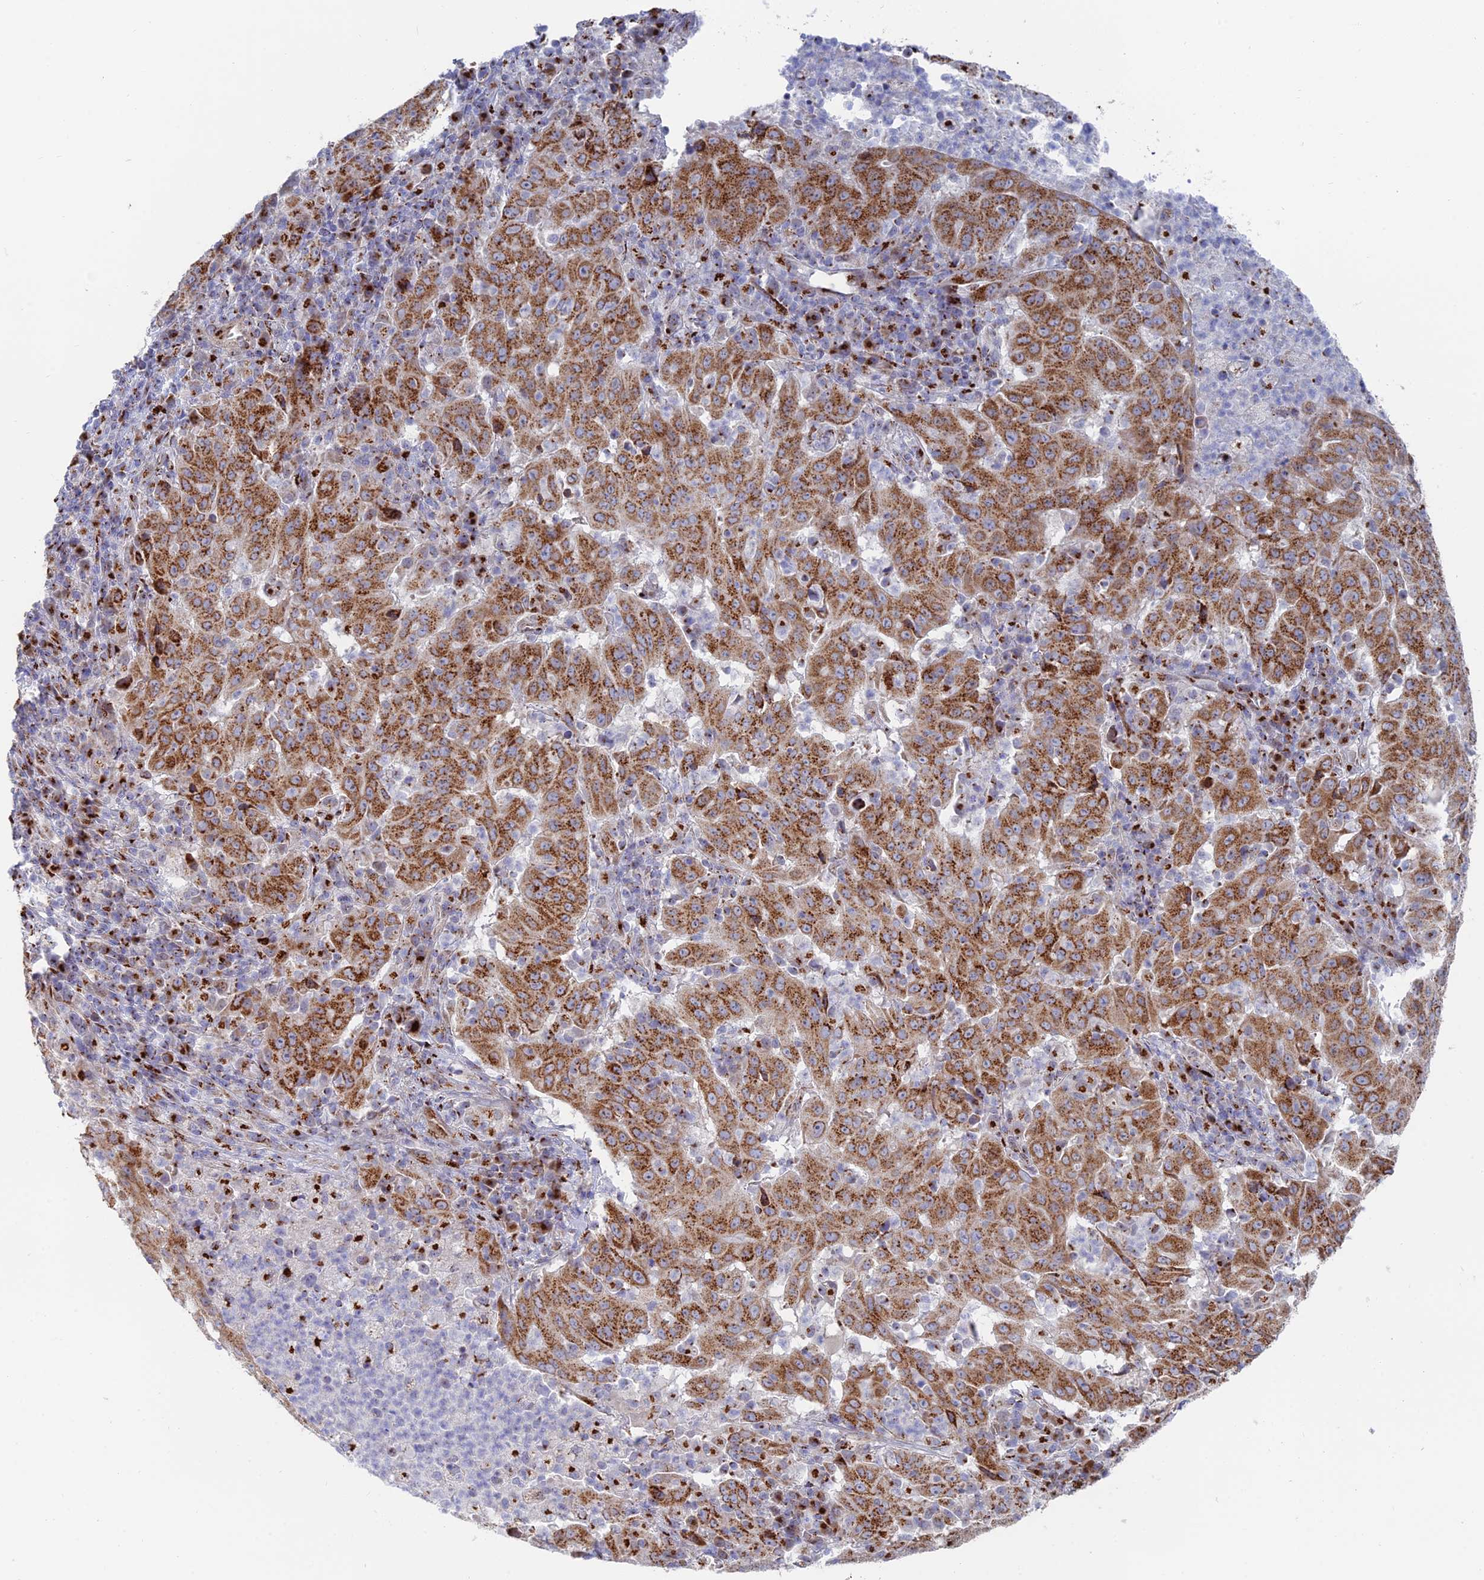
{"staining": {"intensity": "moderate", "quantity": ">75%", "location": "cytoplasmic/membranous"}, "tissue": "pancreatic cancer", "cell_type": "Tumor cells", "image_type": "cancer", "snomed": [{"axis": "morphology", "description": "Adenocarcinoma, NOS"}, {"axis": "topography", "description": "Pancreas"}], "caption": "A high-resolution micrograph shows IHC staining of adenocarcinoma (pancreatic), which demonstrates moderate cytoplasmic/membranous positivity in about >75% of tumor cells. (DAB (3,3'-diaminobenzidine) = brown stain, brightfield microscopy at high magnification).", "gene": "HS2ST1", "patient": {"sex": "male", "age": 63}}